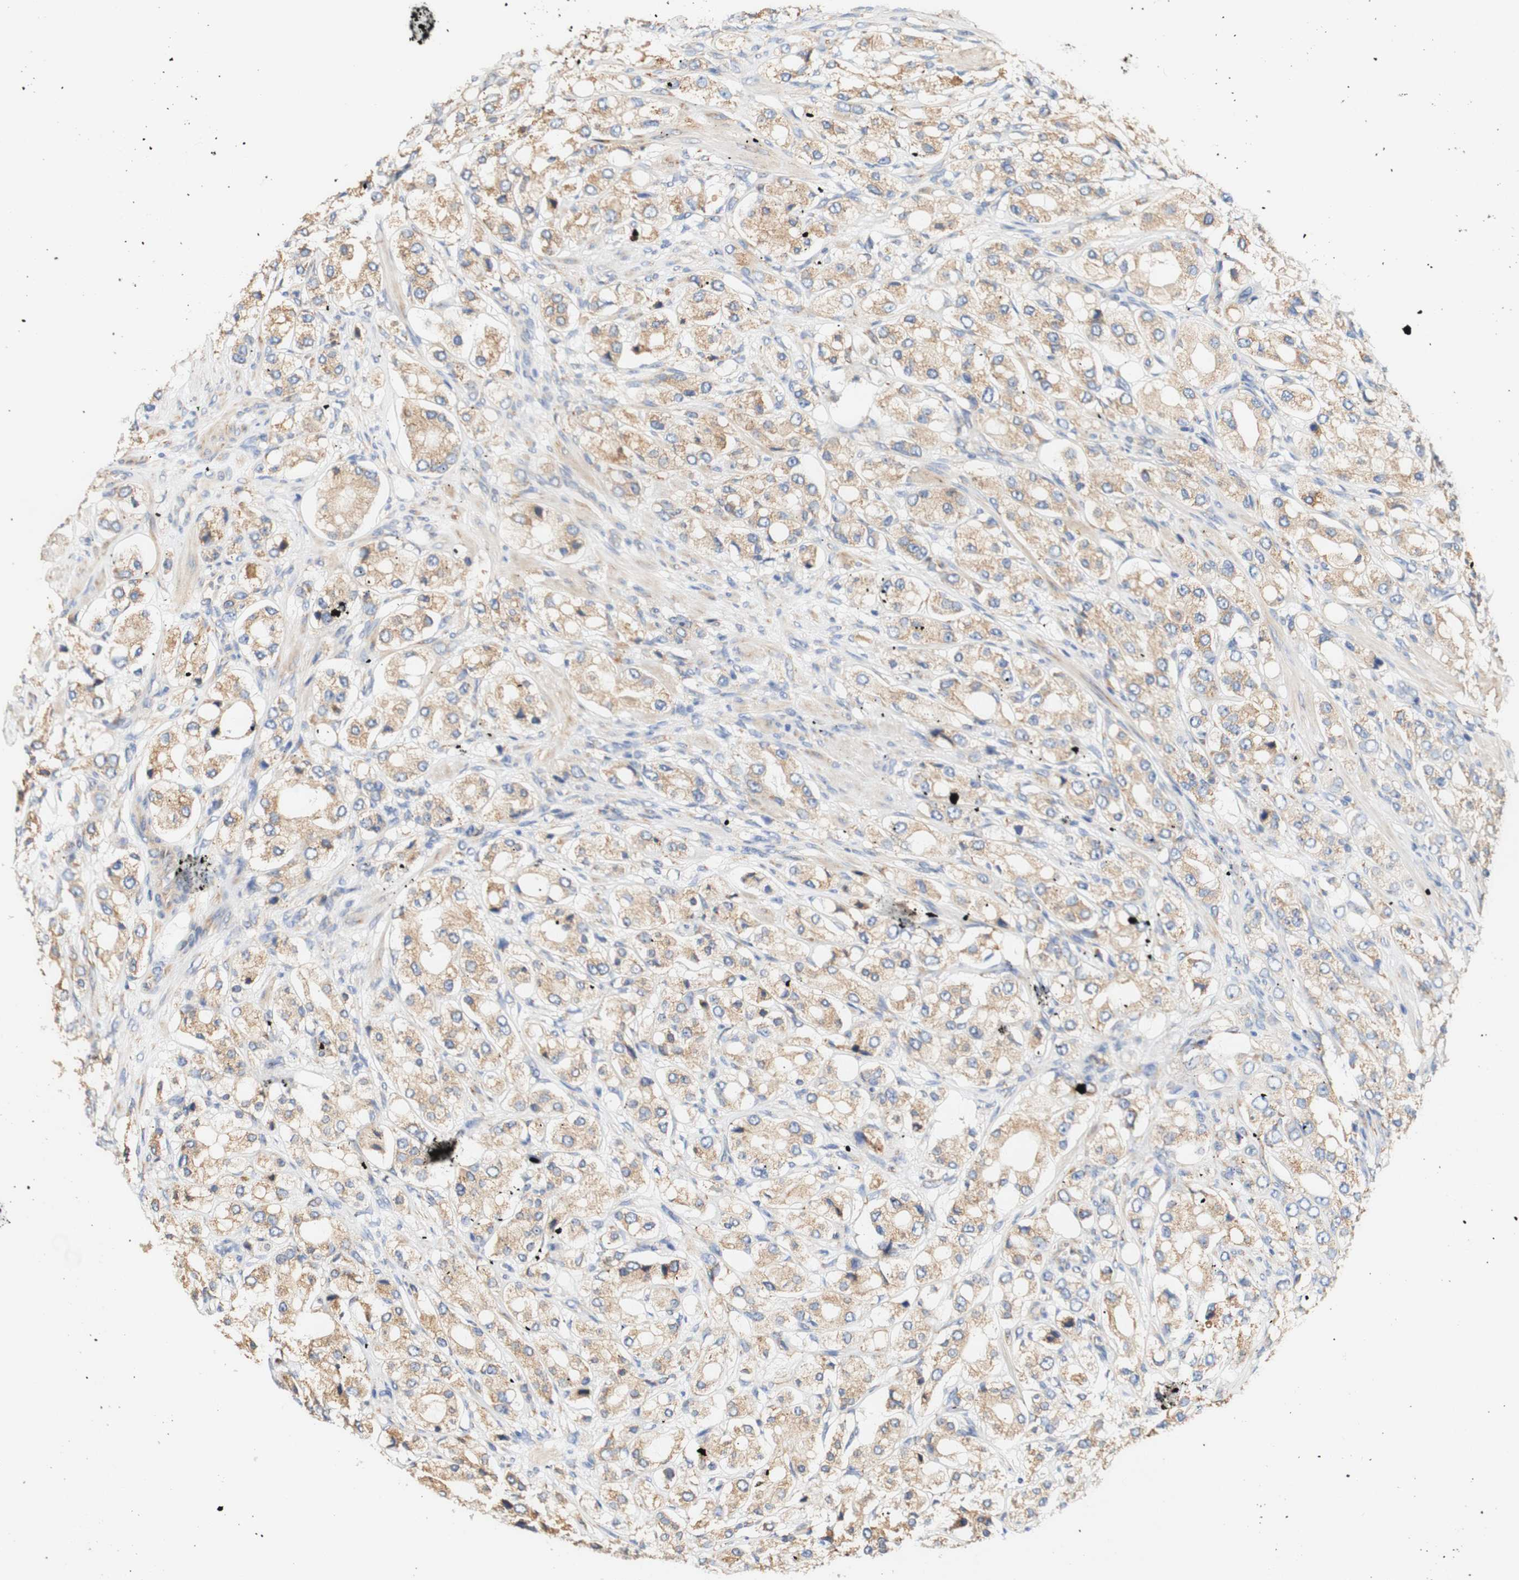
{"staining": {"intensity": "weak", "quantity": ">75%", "location": "cytoplasmic/membranous"}, "tissue": "prostate cancer", "cell_type": "Tumor cells", "image_type": "cancer", "snomed": [{"axis": "morphology", "description": "Adenocarcinoma, High grade"}, {"axis": "topography", "description": "Prostate"}], "caption": "Tumor cells display low levels of weak cytoplasmic/membranous staining in about >75% of cells in prostate cancer (adenocarcinoma (high-grade)).", "gene": "EIF2AK4", "patient": {"sex": "male", "age": 65}}